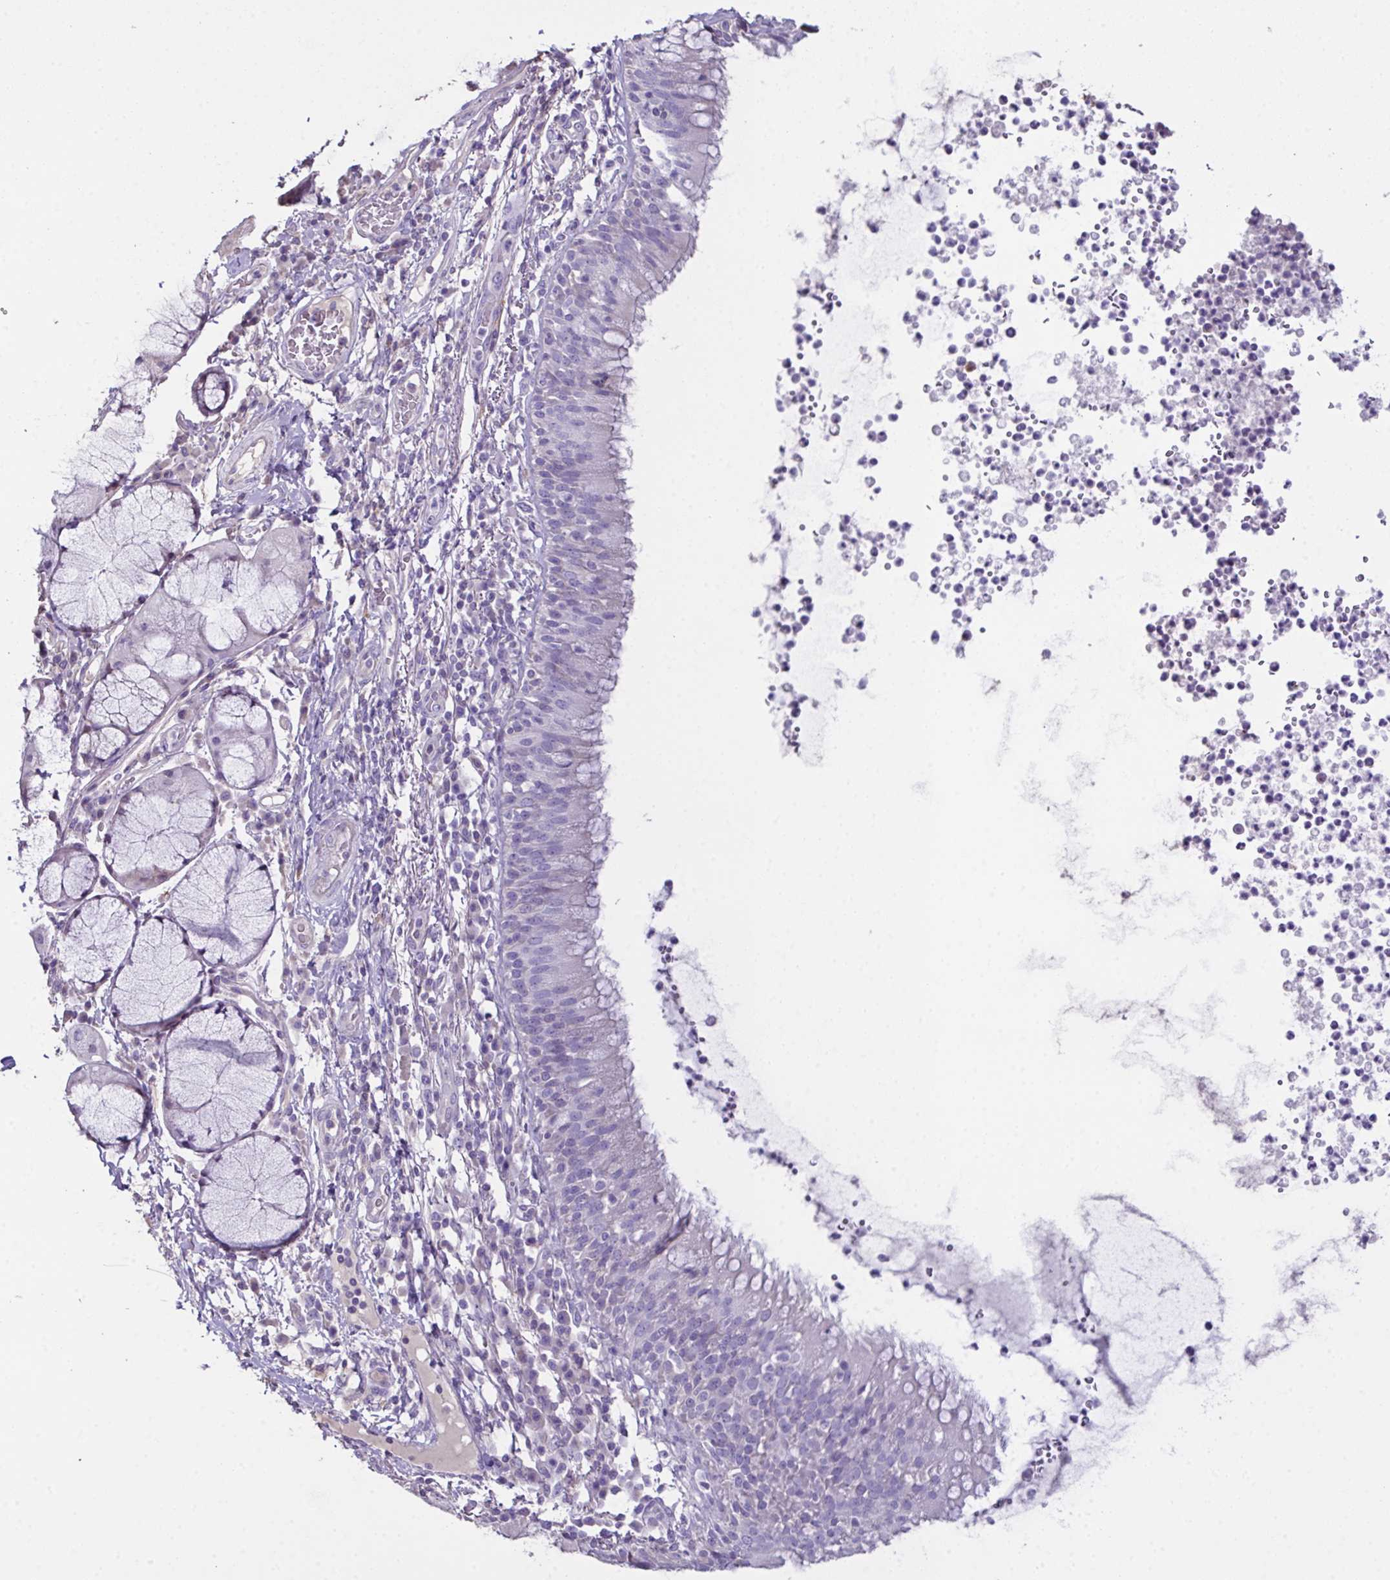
{"staining": {"intensity": "negative", "quantity": "none", "location": "none"}, "tissue": "bronchus", "cell_type": "Respiratory epithelial cells", "image_type": "normal", "snomed": [{"axis": "morphology", "description": "Normal tissue, NOS"}, {"axis": "topography", "description": "Cartilage tissue"}, {"axis": "topography", "description": "Bronchus"}], "caption": "Benign bronchus was stained to show a protein in brown. There is no significant staining in respiratory epithelial cells. (DAB IHC with hematoxylin counter stain).", "gene": "MARCO", "patient": {"sex": "male", "age": 56}}